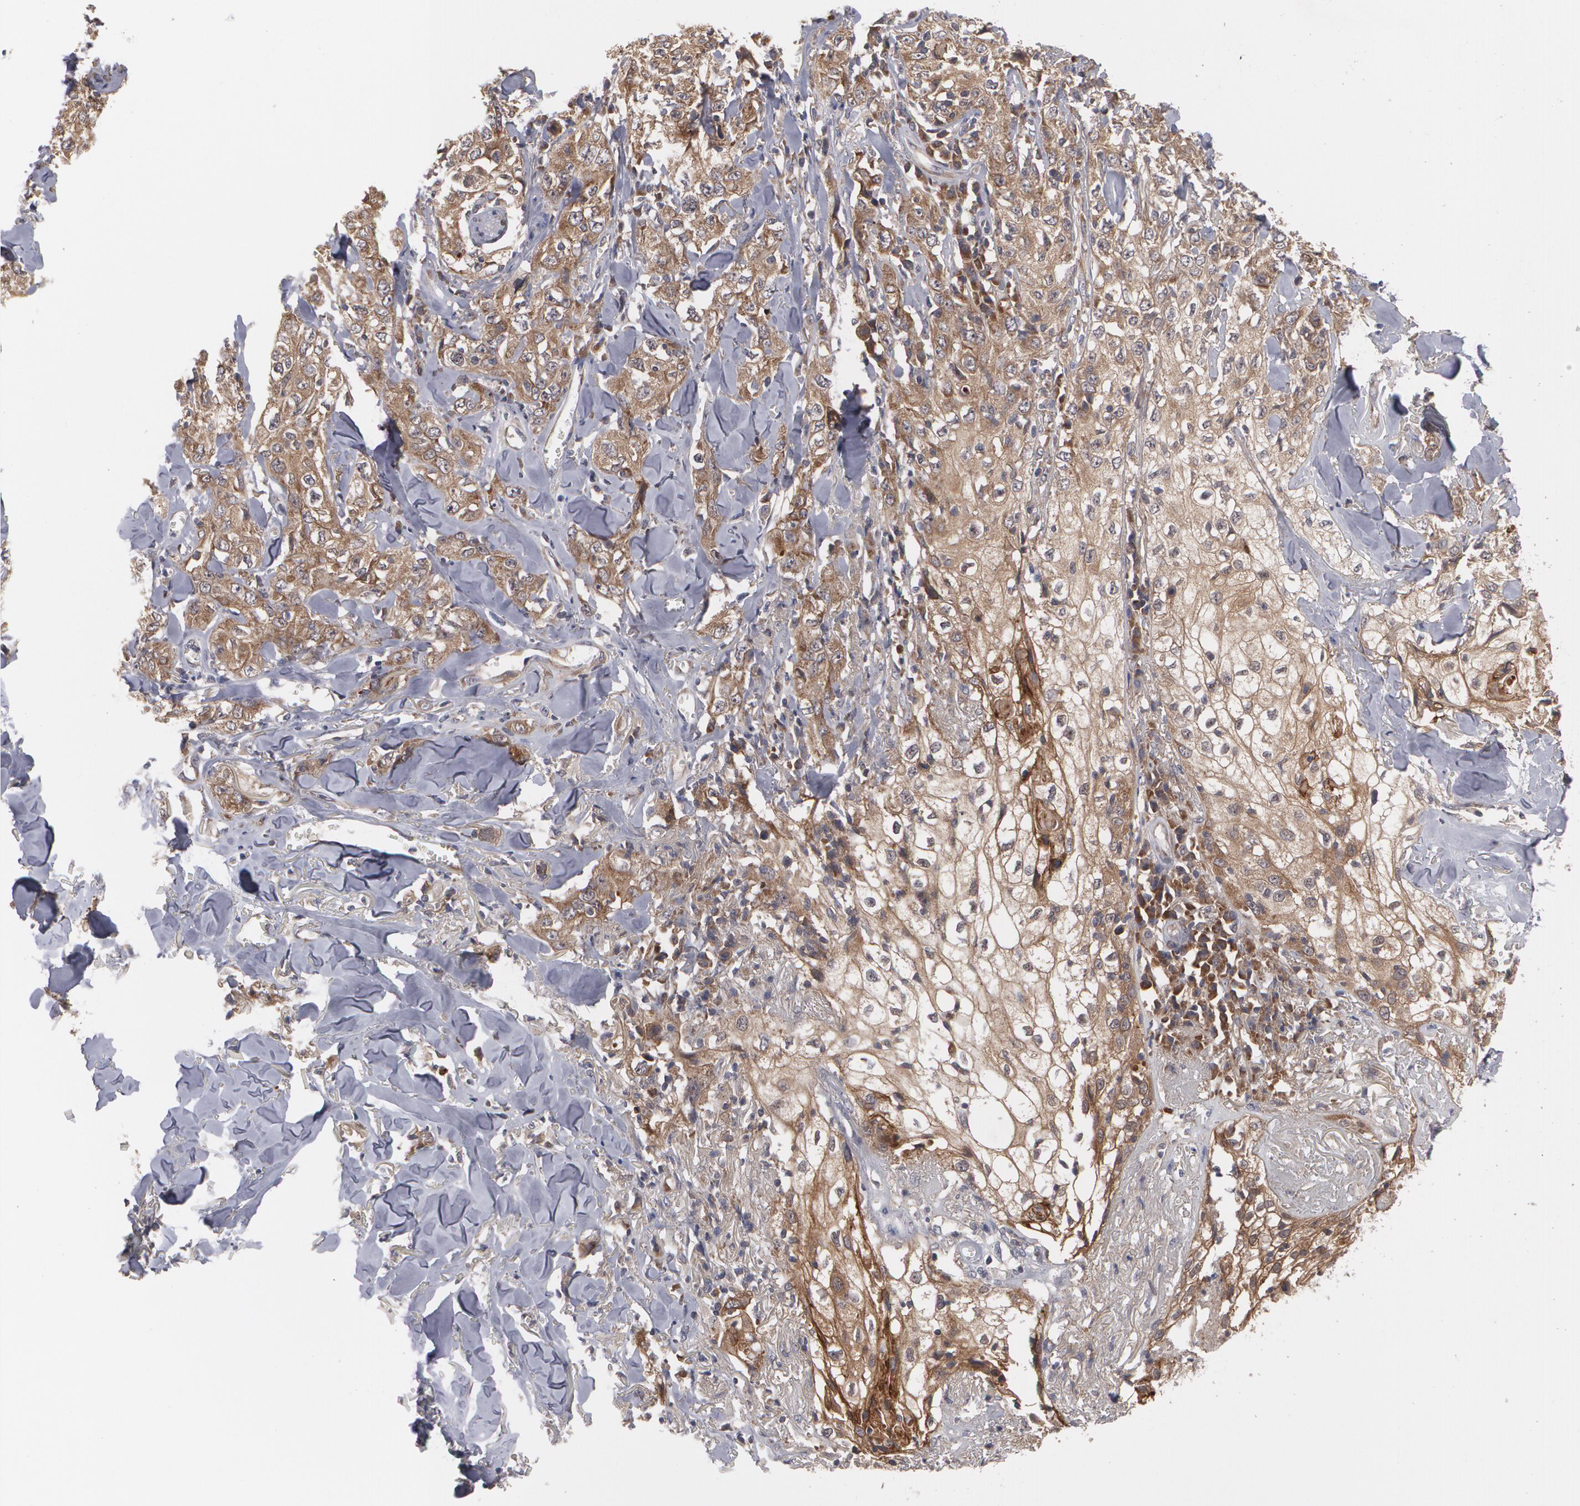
{"staining": {"intensity": "moderate", "quantity": ">75%", "location": "cytoplasmic/membranous"}, "tissue": "skin cancer", "cell_type": "Tumor cells", "image_type": "cancer", "snomed": [{"axis": "morphology", "description": "Squamous cell carcinoma, NOS"}, {"axis": "topography", "description": "Skin"}], "caption": "A high-resolution histopathology image shows immunohistochemistry staining of skin squamous cell carcinoma, which demonstrates moderate cytoplasmic/membranous staining in approximately >75% of tumor cells.", "gene": "BMP6", "patient": {"sex": "male", "age": 65}}